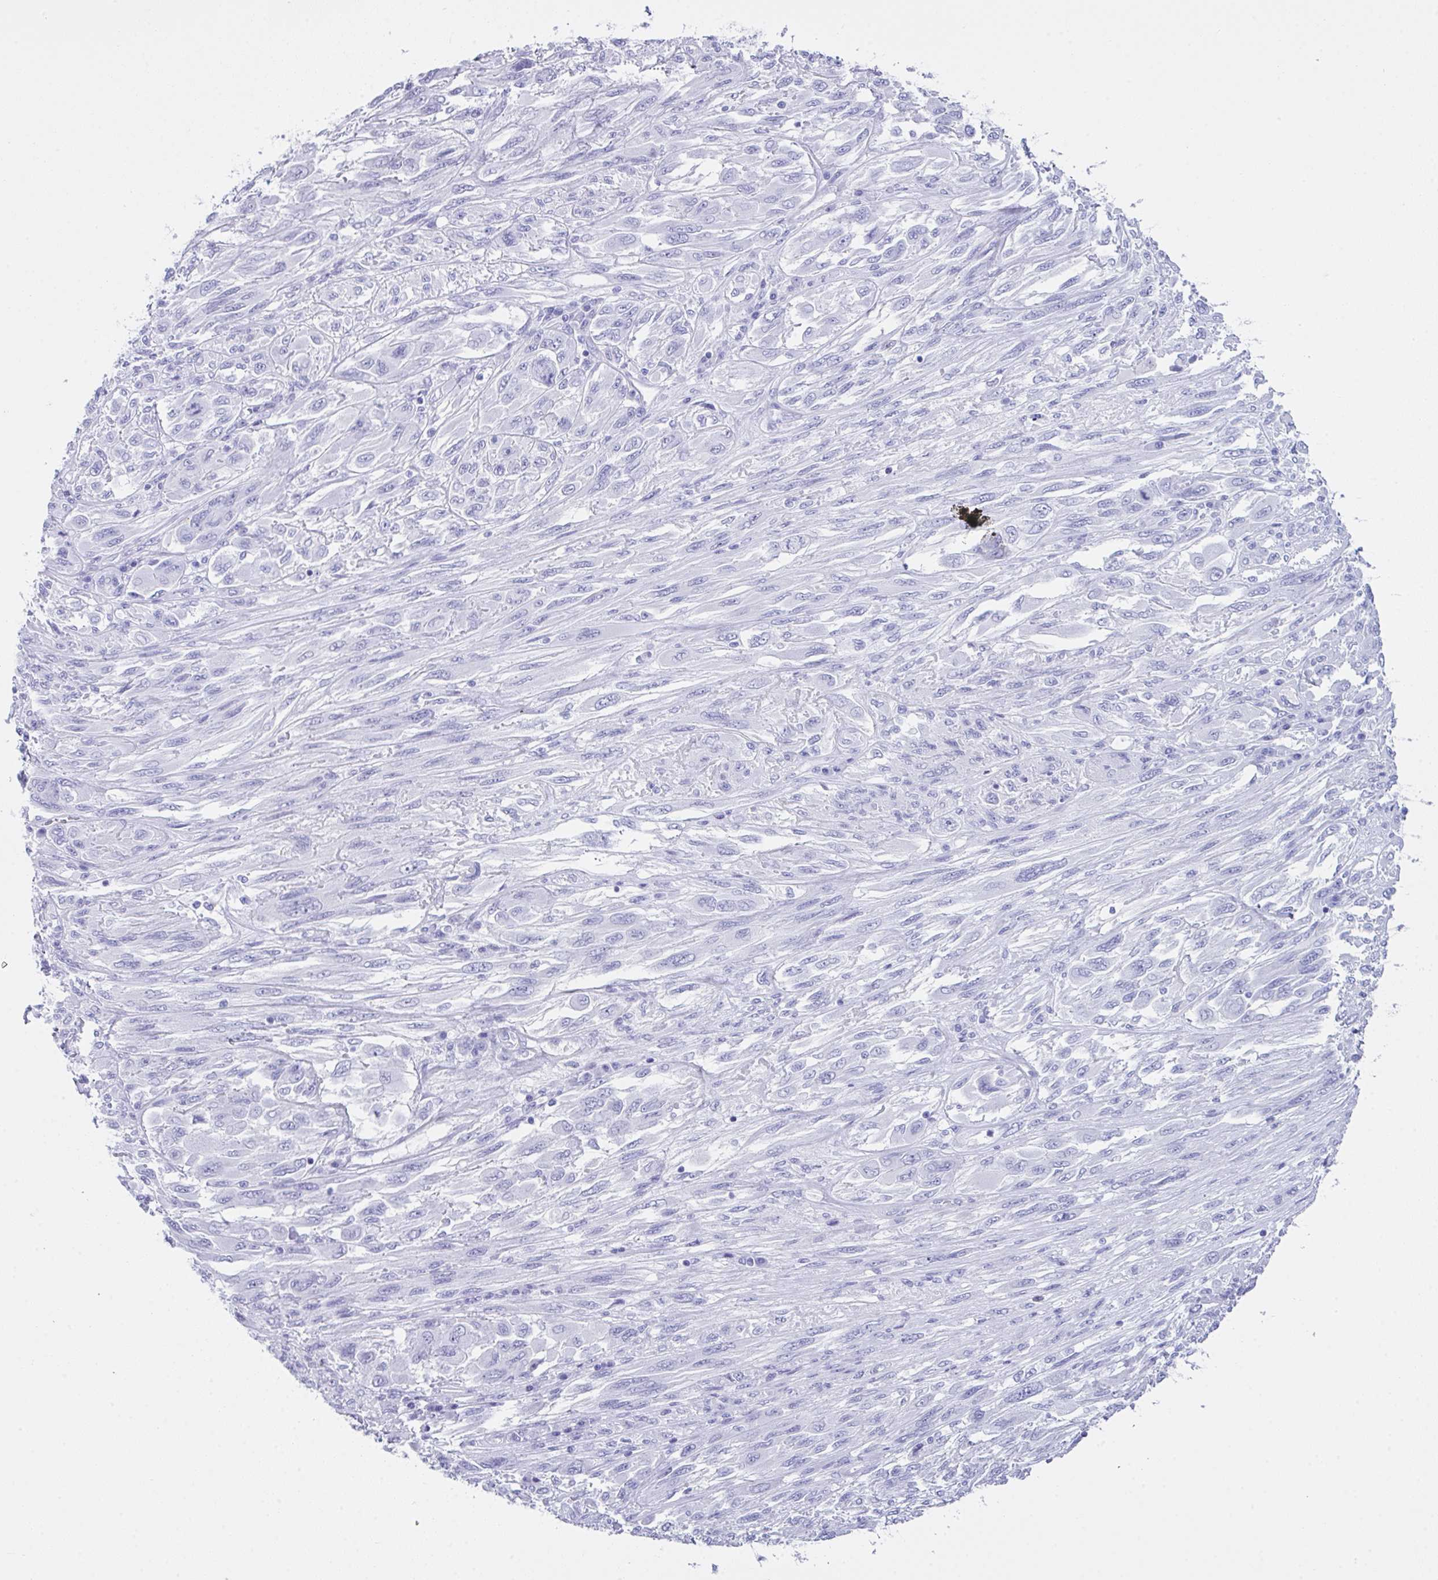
{"staining": {"intensity": "negative", "quantity": "none", "location": "none"}, "tissue": "melanoma", "cell_type": "Tumor cells", "image_type": "cancer", "snomed": [{"axis": "morphology", "description": "Malignant melanoma, NOS"}, {"axis": "topography", "description": "Skin"}], "caption": "This histopathology image is of melanoma stained with IHC to label a protein in brown with the nuclei are counter-stained blue. There is no expression in tumor cells.", "gene": "LGALS4", "patient": {"sex": "female", "age": 91}}